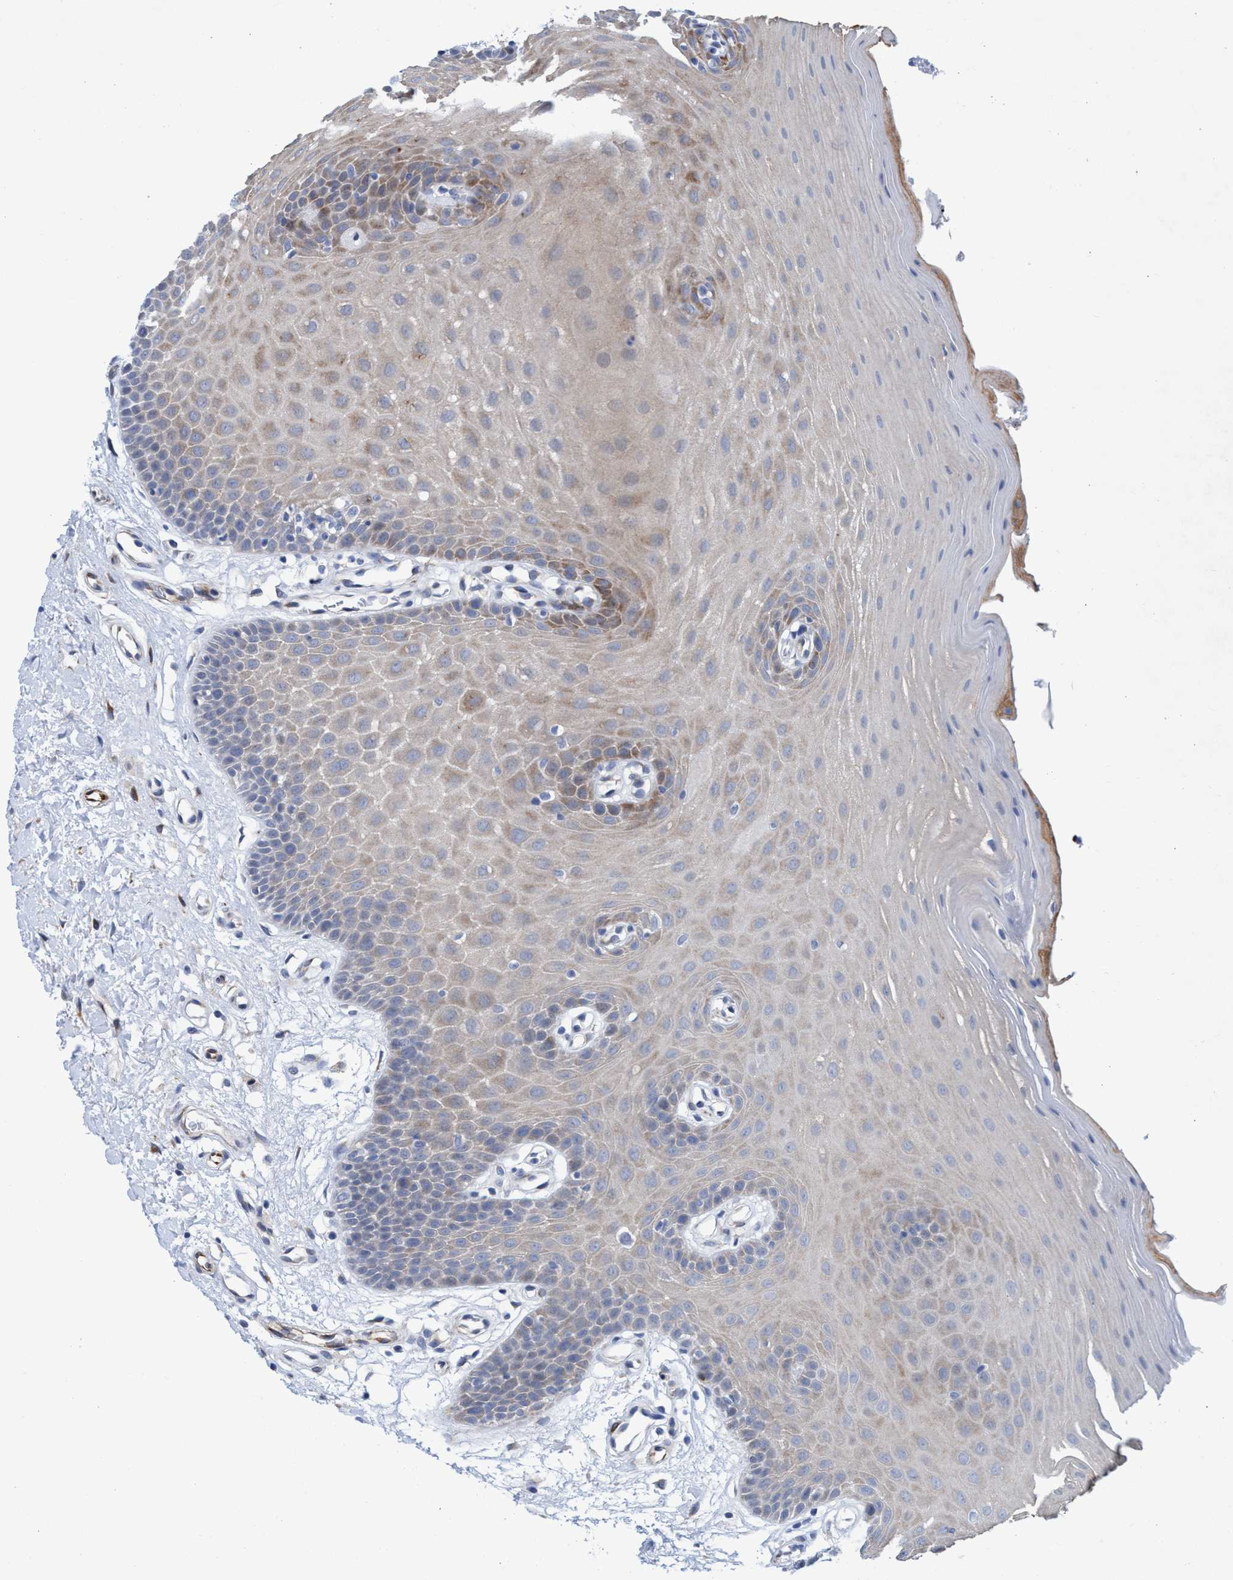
{"staining": {"intensity": "weak", "quantity": "<25%", "location": "cytoplasmic/membranous"}, "tissue": "oral mucosa", "cell_type": "Squamous epithelial cells", "image_type": "normal", "snomed": [{"axis": "morphology", "description": "Normal tissue, NOS"}, {"axis": "morphology", "description": "Squamous cell carcinoma, NOS"}, {"axis": "topography", "description": "Oral tissue"}, {"axis": "topography", "description": "Head-Neck"}], "caption": "Human oral mucosa stained for a protein using immunohistochemistry shows no positivity in squamous epithelial cells.", "gene": "SLC43A2", "patient": {"sex": "male", "age": 71}}